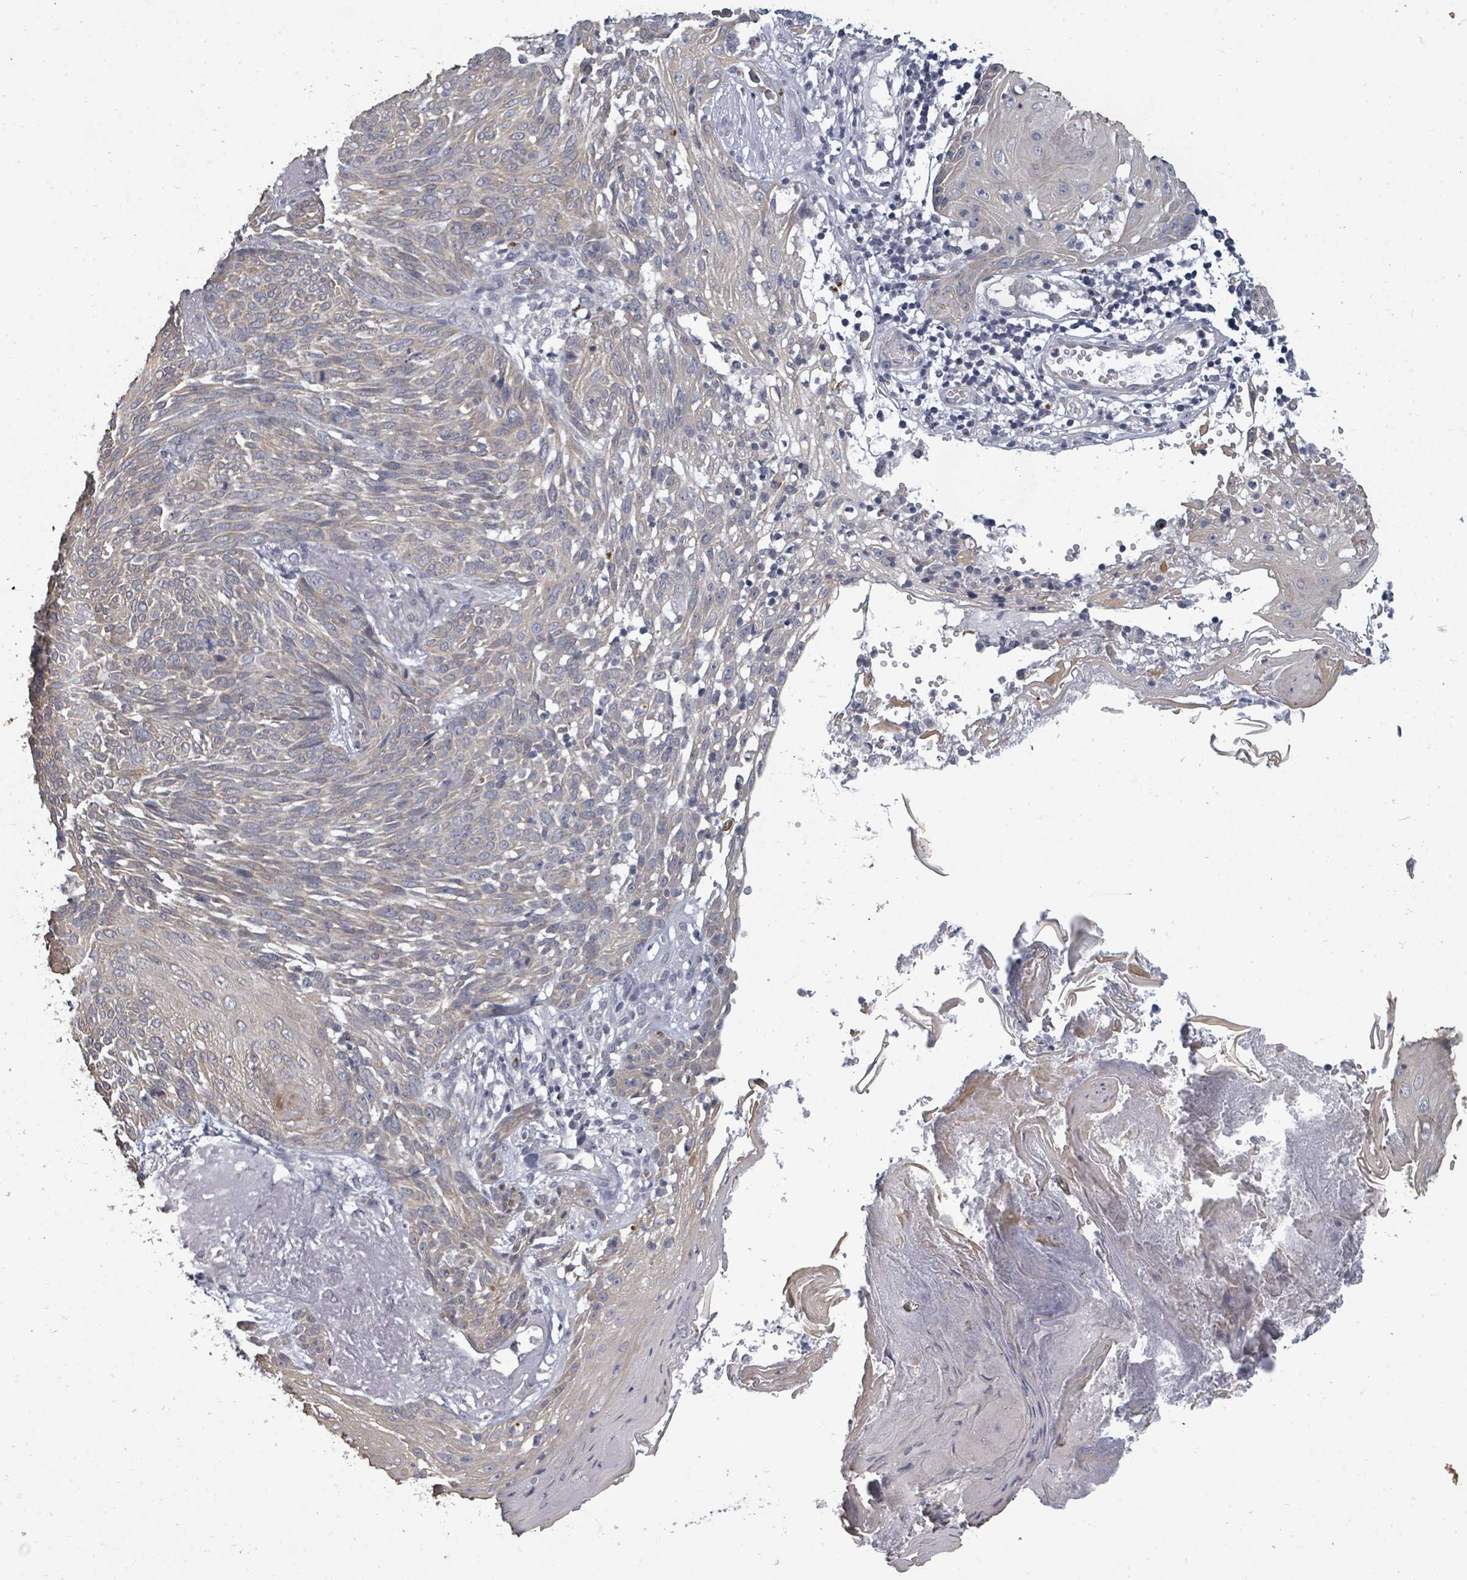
{"staining": {"intensity": "weak", "quantity": "25%-75%", "location": "cytoplasmic/membranous"}, "tissue": "skin cancer", "cell_type": "Tumor cells", "image_type": "cancer", "snomed": [{"axis": "morphology", "description": "Basal cell carcinoma"}, {"axis": "topography", "description": "Skin"}], "caption": "A high-resolution image shows IHC staining of basal cell carcinoma (skin), which exhibits weak cytoplasmic/membranous positivity in about 25%-75% of tumor cells.", "gene": "ASB12", "patient": {"sex": "female", "age": 86}}